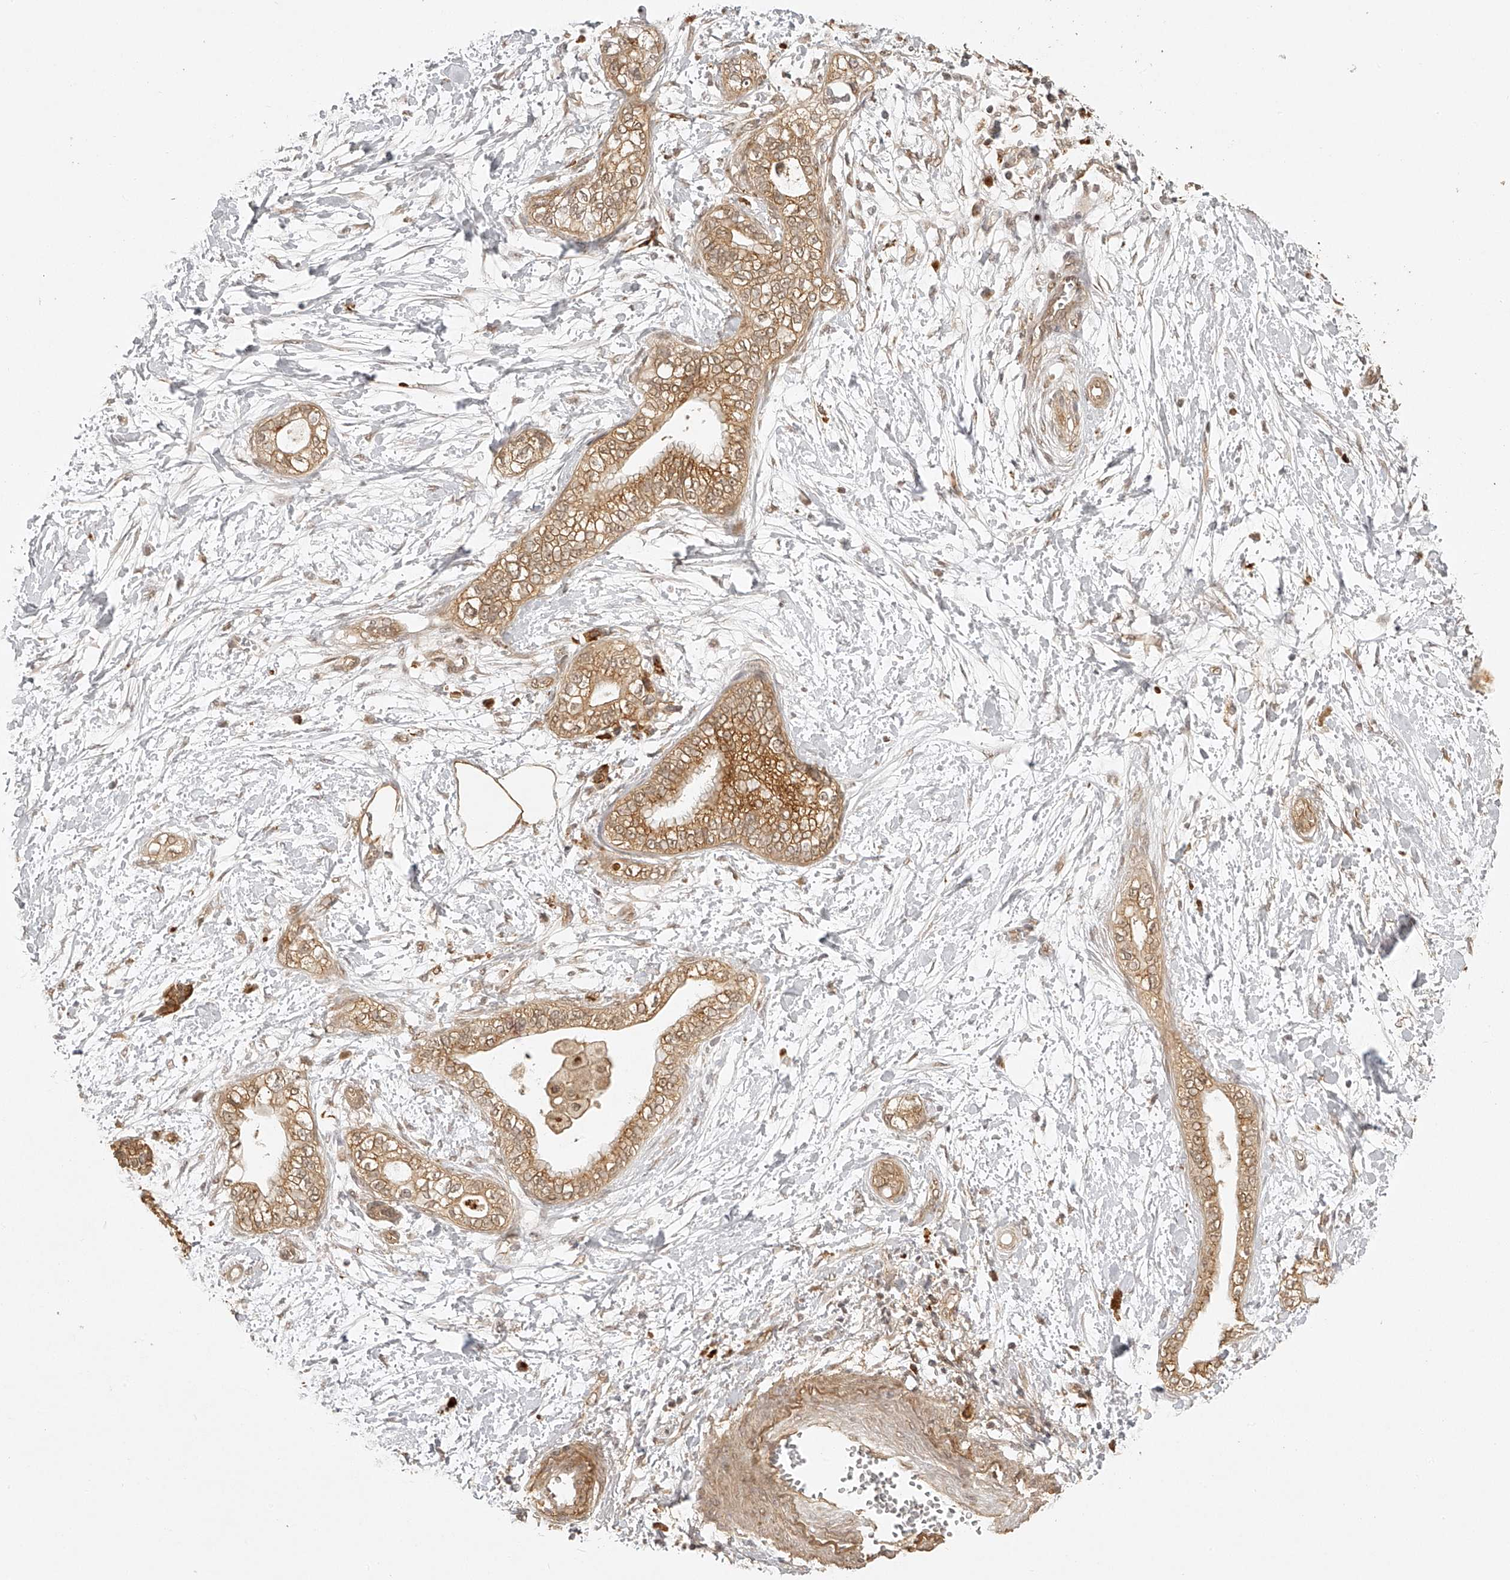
{"staining": {"intensity": "moderate", "quantity": ">75%", "location": "cytoplasmic/membranous"}, "tissue": "pancreatic cancer", "cell_type": "Tumor cells", "image_type": "cancer", "snomed": [{"axis": "morphology", "description": "Adenocarcinoma, NOS"}, {"axis": "topography", "description": "Pancreas"}], "caption": "Immunohistochemistry image of neoplastic tissue: pancreatic adenocarcinoma stained using IHC shows medium levels of moderate protein expression localized specifically in the cytoplasmic/membranous of tumor cells, appearing as a cytoplasmic/membranous brown color.", "gene": "BCL2L11", "patient": {"sex": "male", "age": 68}}